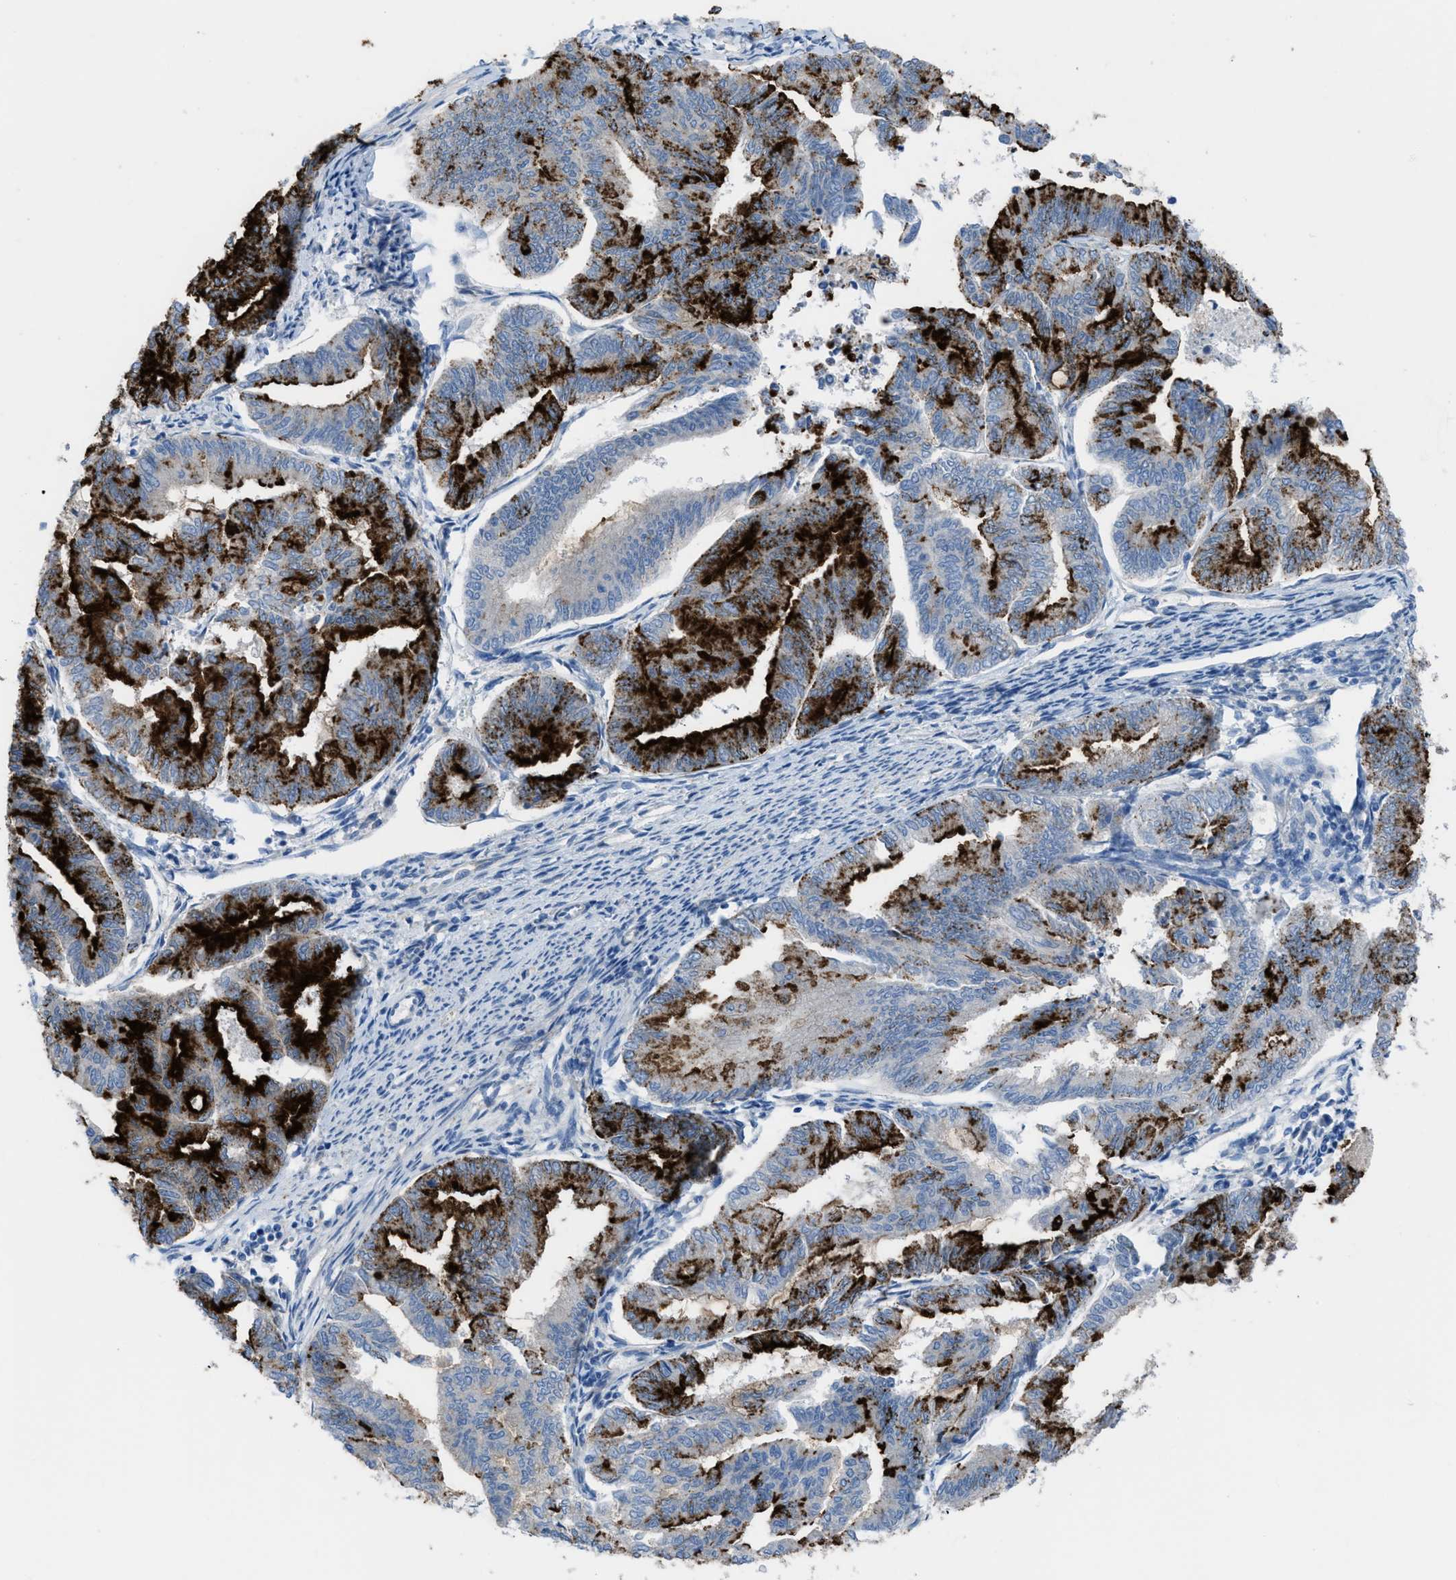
{"staining": {"intensity": "strong", "quantity": "25%-75%", "location": "cytoplasmic/membranous"}, "tissue": "endometrial cancer", "cell_type": "Tumor cells", "image_type": "cancer", "snomed": [{"axis": "morphology", "description": "Adenocarcinoma, NOS"}, {"axis": "topography", "description": "Endometrium"}], "caption": "Immunohistochemical staining of human adenocarcinoma (endometrial) demonstrates strong cytoplasmic/membranous protein expression in approximately 25%-75% of tumor cells.", "gene": "EGFR", "patient": {"sex": "female", "age": 79}}